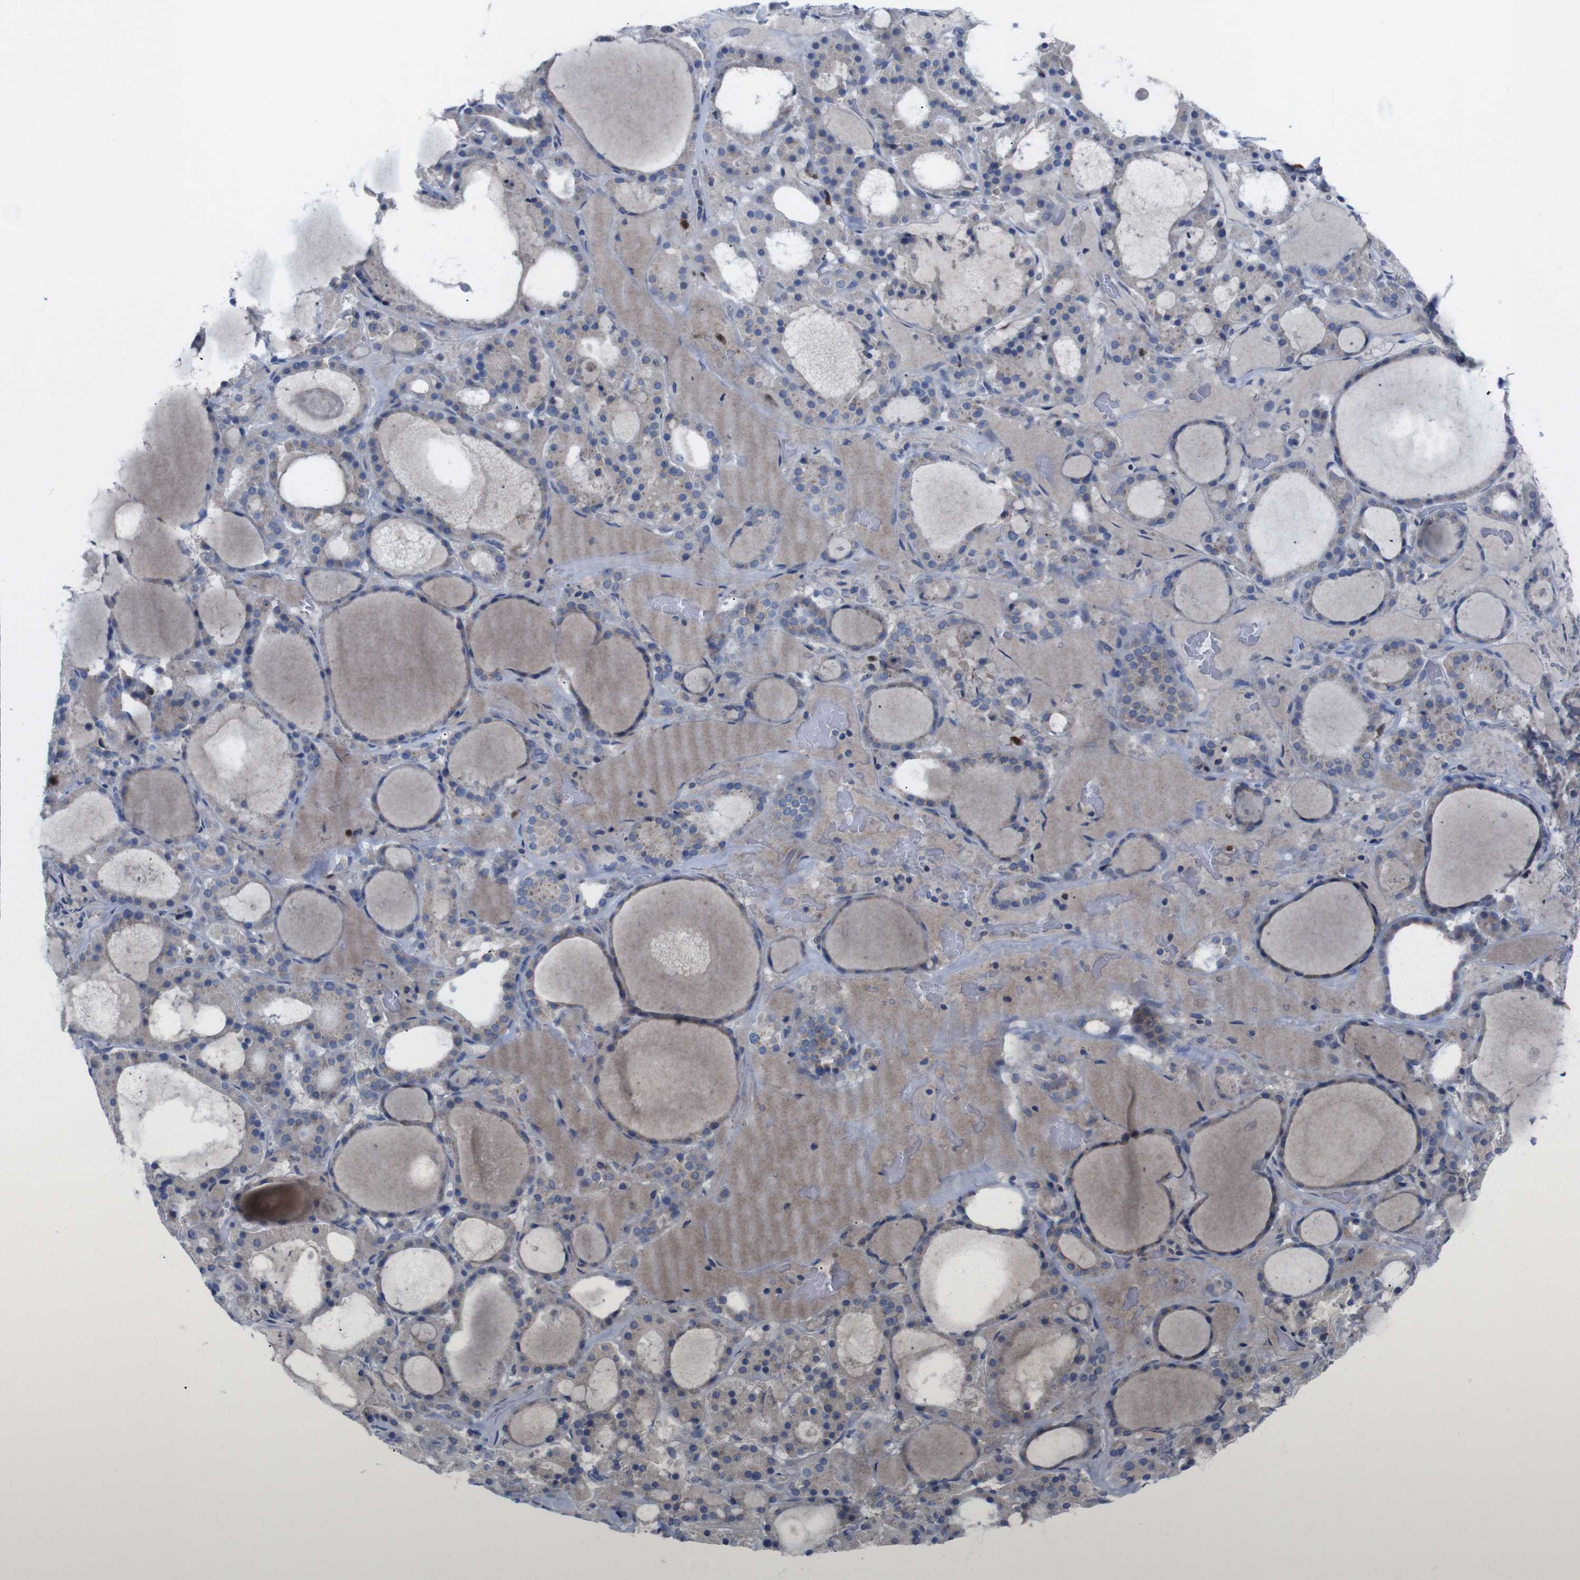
{"staining": {"intensity": "moderate", "quantity": "25%-75%", "location": "cytoplasmic/membranous"}, "tissue": "thyroid gland", "cell_type": "Glandular cells", "image_type": "normal", "snomed": [{"axis": "morphology", "description": "Normal tissue, NOS"}, {"axis": "morphology", "description": "Carcinoma, NOS"}, {"axis": "topography", "description": "Thyroid gland"}], "caption": "A histopathology image of thyroid gland stained for a protein exhibits moderate cytoplasmic/membranous brown staining in glandular cells.", "gene": "IRF4", "patient": {"sex": "female", "age": 86}}